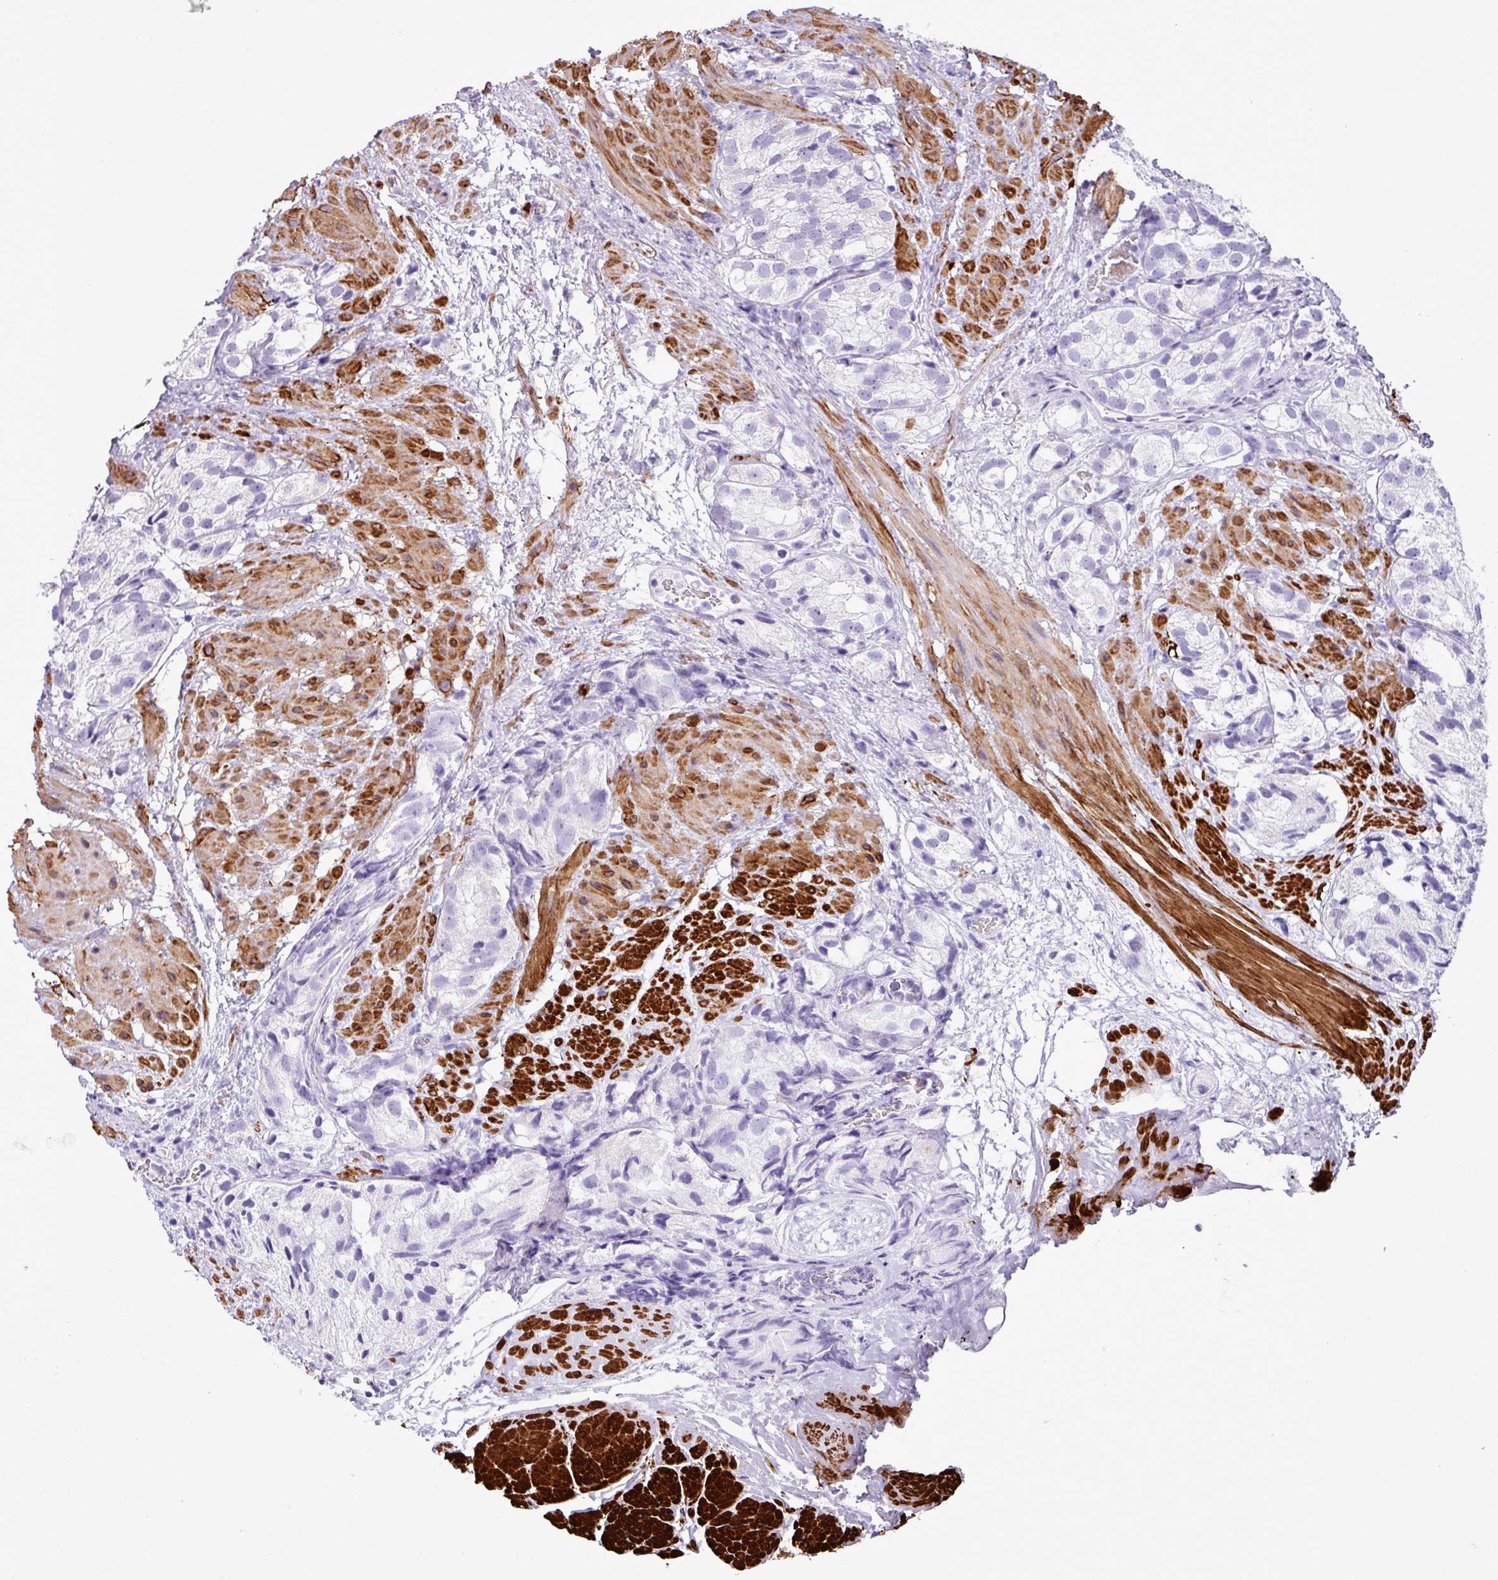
{"staining": {"intensity": "negative", "quantity": "none", "location": "none"}, "tissue": "prostate cancer", "cell_type": "Tumor cells", "image_type": "cancer", "snomed": [{"axis": "morphology", "description": "Adenocarcinoma, High grade"}, {"axis": "topography", "description": "Prostate"}], "caption": "Tumor cells show no significant positivity in high-grade adenocarcinoma (prostate).", "gene": "ZSCAN5A", "patient": {"sex": "male", "age": 82}}